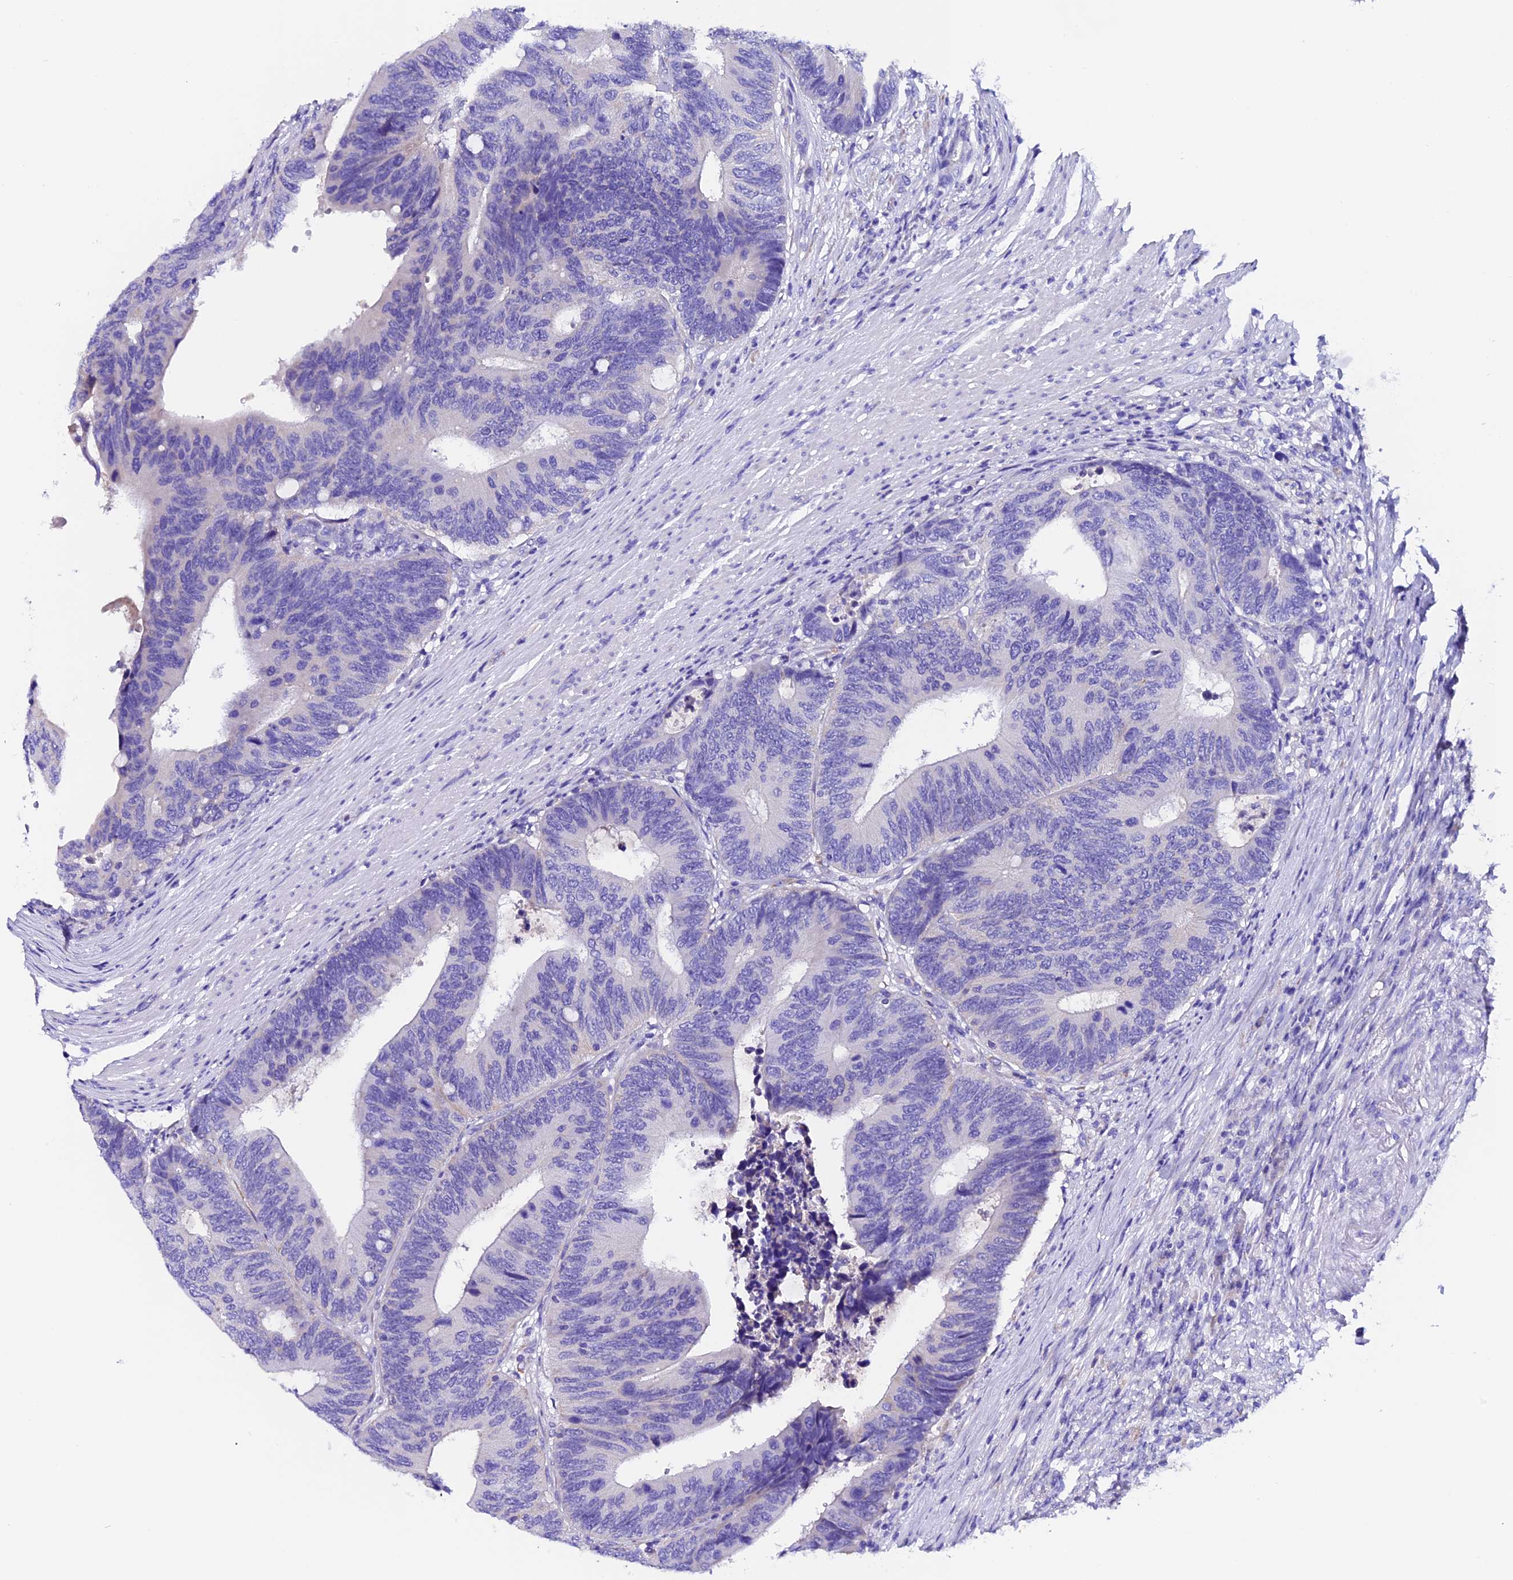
{"staining": {"intensity": "negative", "quantity": "none", "location": "none"}, "tissue": "colorectal cancer", "cell_type": "Tumor cells", "image_type": "cancer", "snomed": [{"axis": "morphology", "description": "Adenocarcinoma, NOS"}, {"axis": "topography", "description": "Colon"}], "caption": "Image shows no significant protein staining in tumor cells of adenocarcinoma (colorectal).", "gene": "COMTD1", "patient": {"sex": "male", "age": 87}}